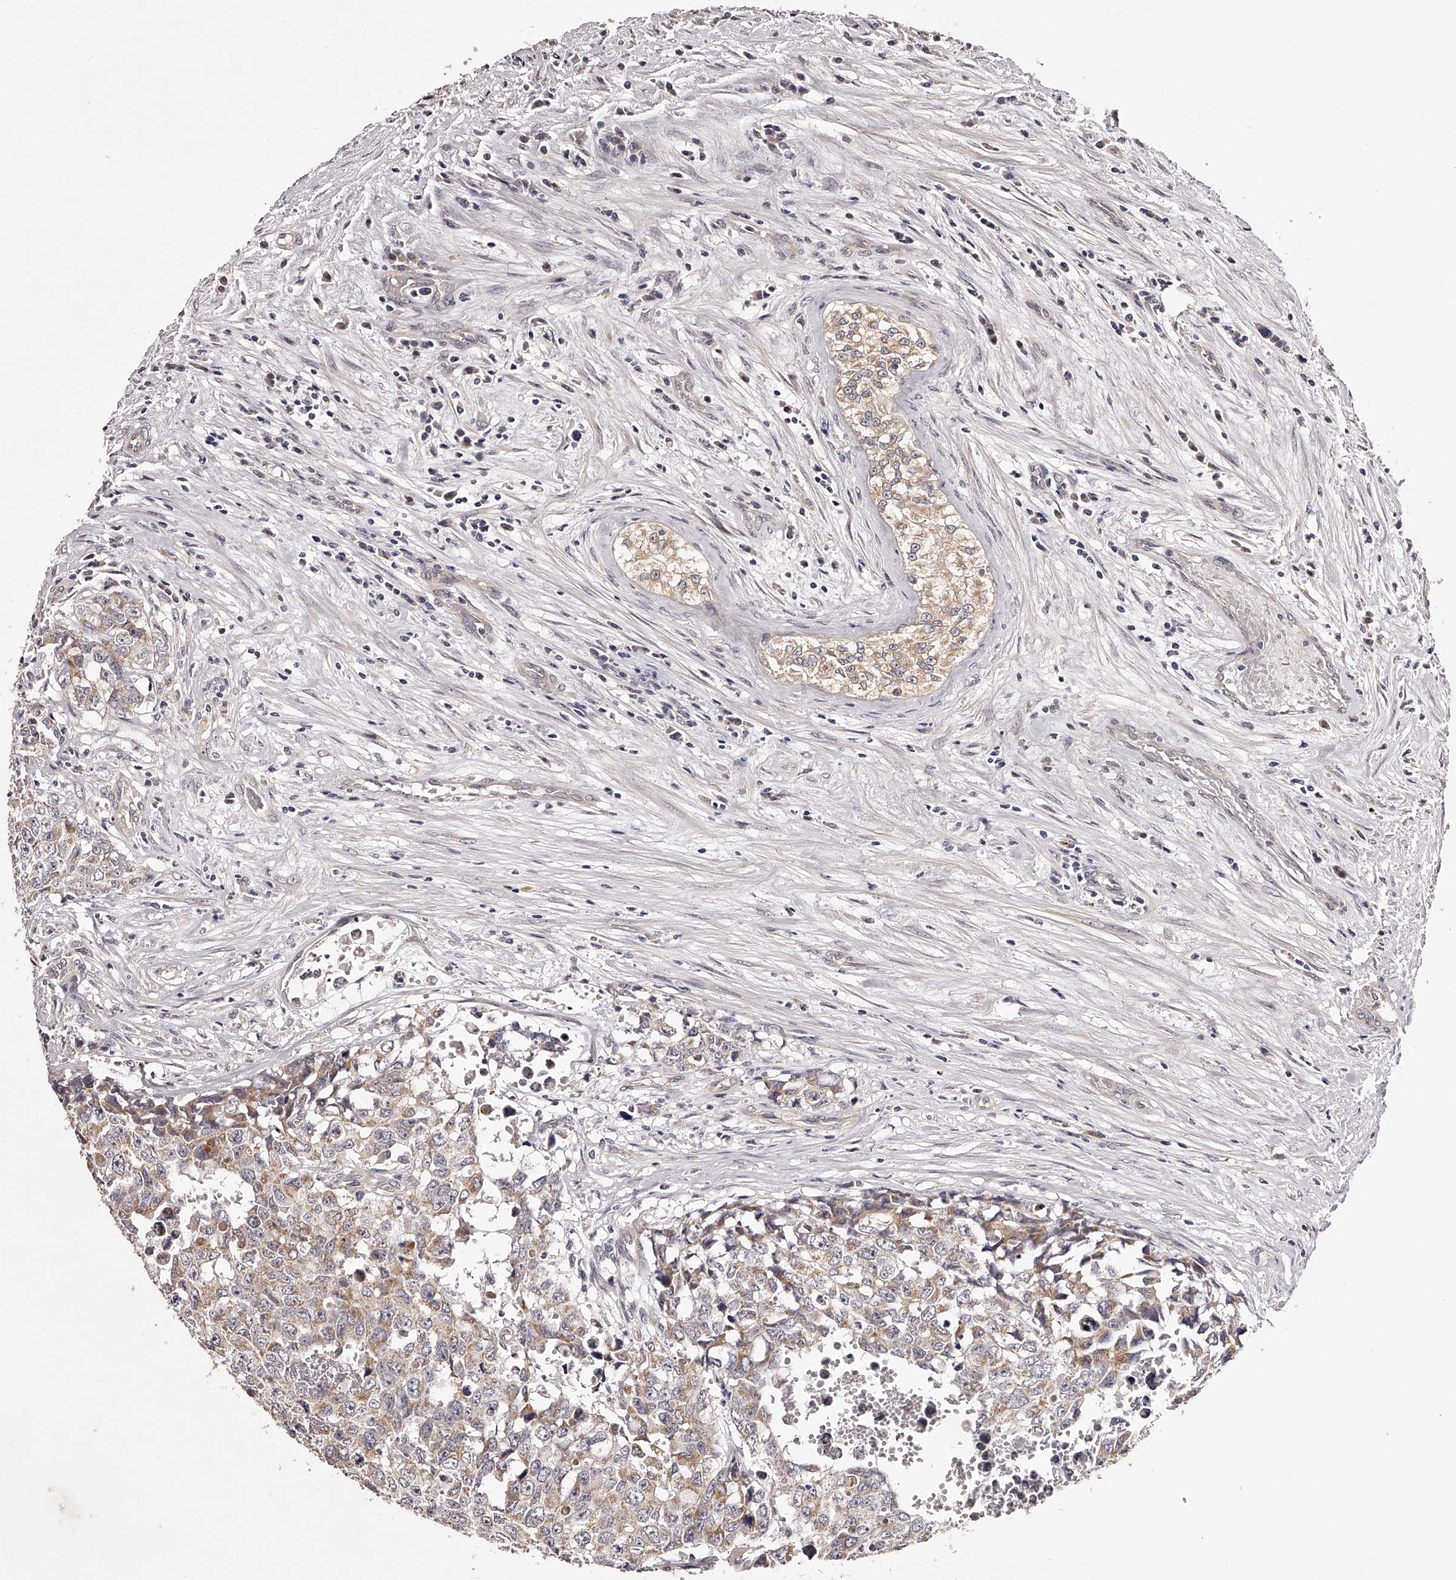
{"staining": {"intensity": "moderate", "quantity": ">75%", "location": "cytoplasmic/membranous"}, "tissue": "testis cancer", "cell_type": "Tumor cells", "image_type": "cancer", "snomed": [{"axis": "morphology", "description": "Carcinoma, Embryonal, NOS"}, {"axis": "topography", "description": "Testis"}], "caption": "DAB immunohistochemical staining of testis cancer (embryonal carcinoma) exhibits moderate cytoplasmic/membranous protein positivity in approximately >75% of tumor cells.", "gene": "ODF2L", "patient": {"sex": "male", "age": 28}}